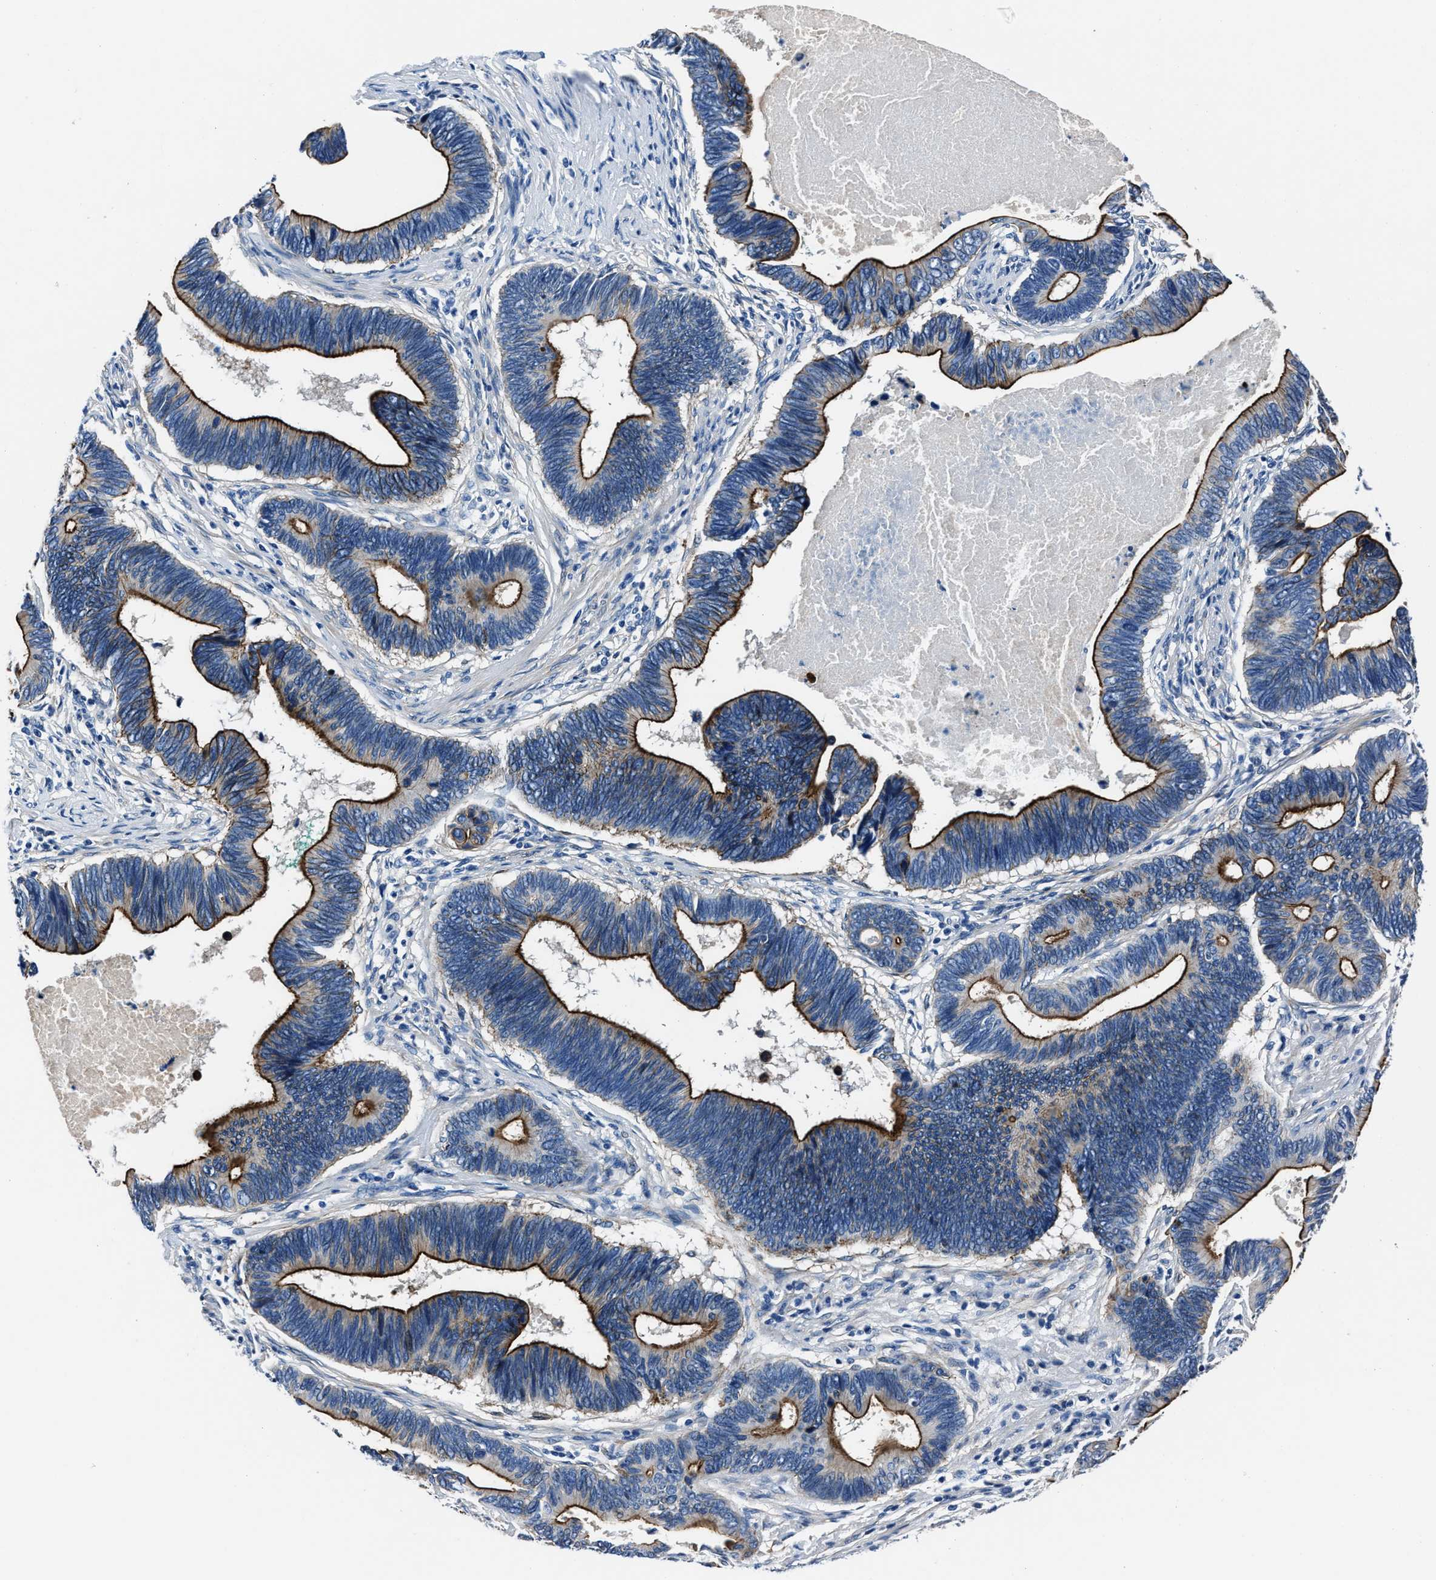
{"staining": {"intensity": "strong", "quantity": ">75%", "location": "cytoplasmic/membranous"}, "tissue": "pancreatic cancer", "cell_type": "Tumor cells", "image_type": "cancer", "snomed": [{"axis": "morphology", "description": "Adenocarcinoma, NOS"}, {"axis": "topography", "description": "Pancreas"}], "caption": "Immunohistochemical staining of adenocarcinoma (pancreatic) demonstrates high levels of strong cytoplasmic/membranous protein staining in about >75% of tumor cells.", "gene": "LMO7", "patient": {"sex": "female", "age": 70}}